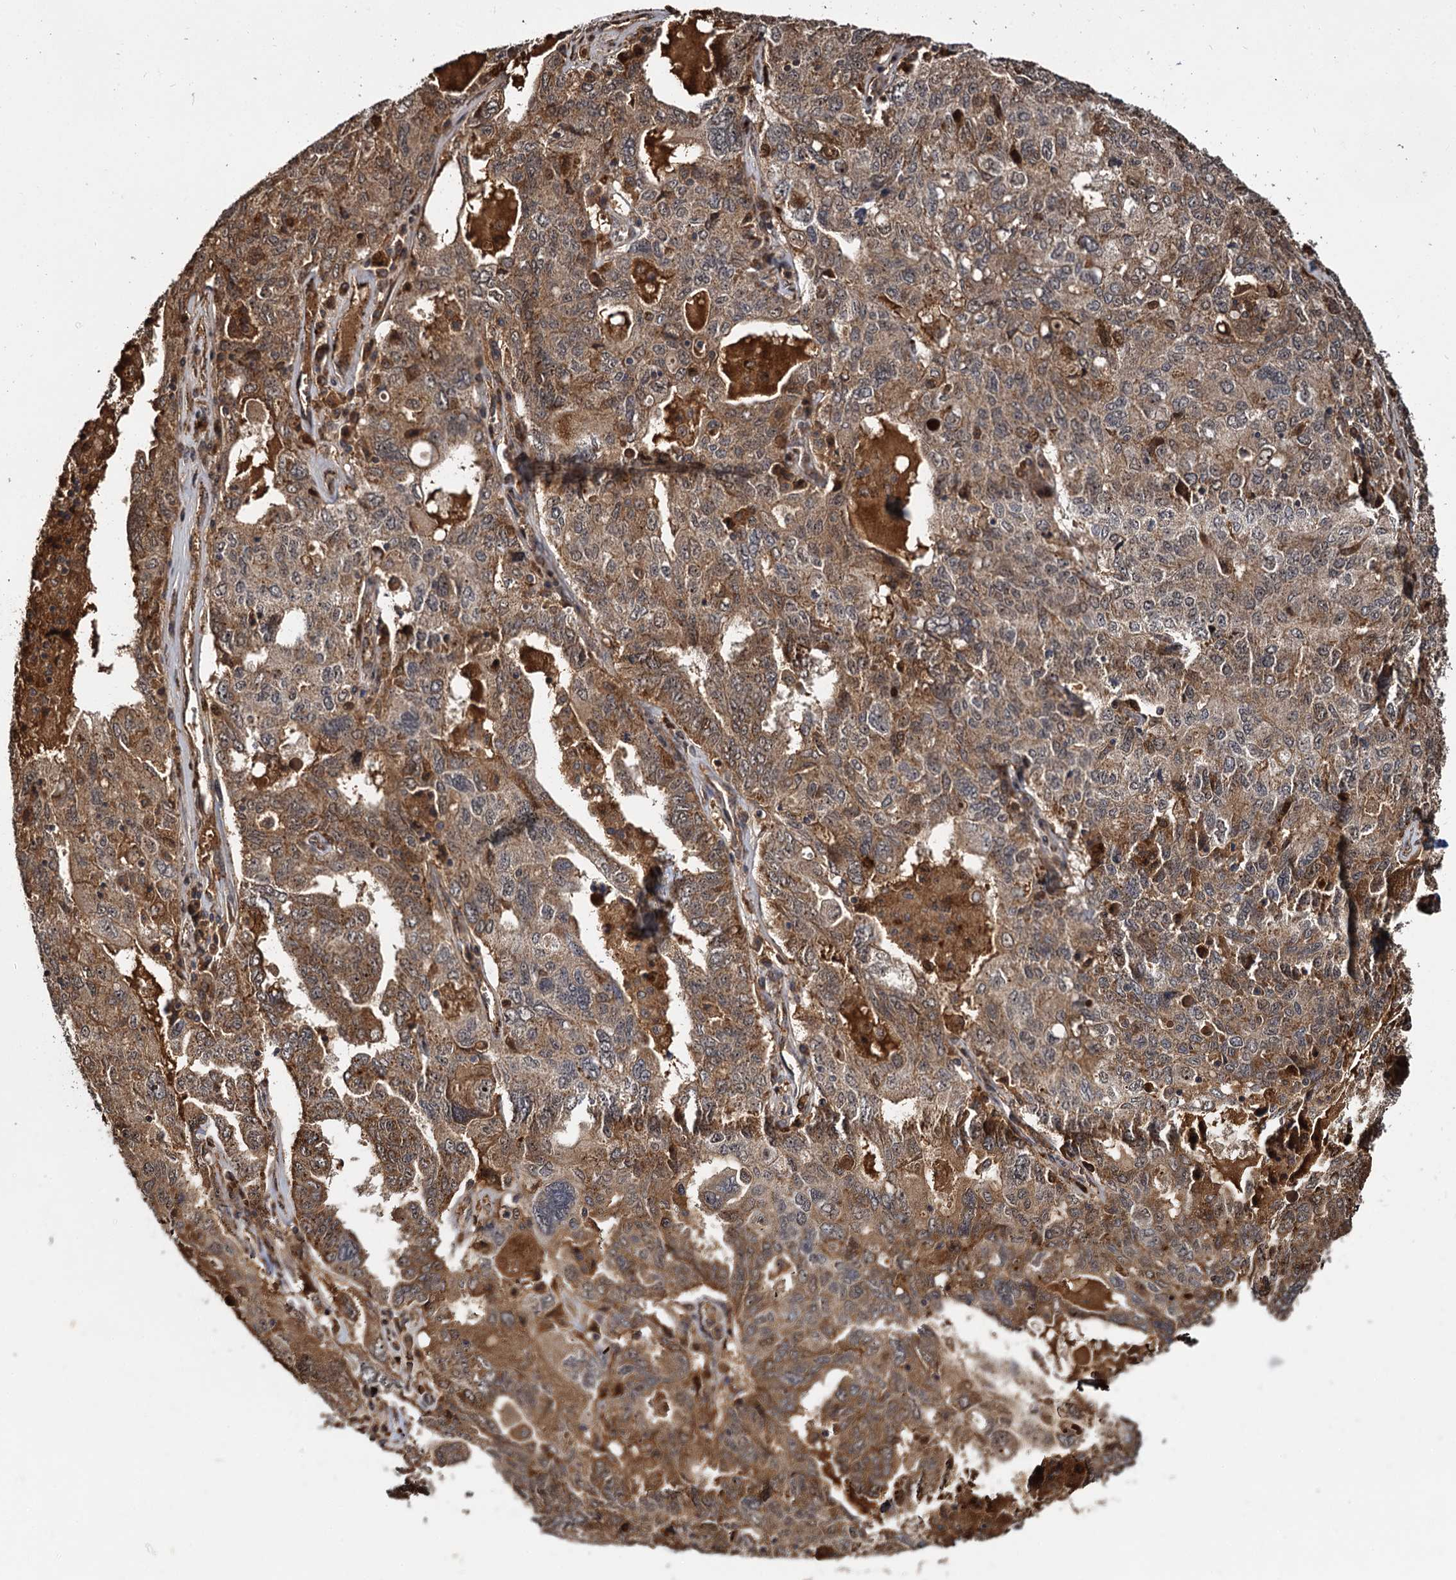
{"staining": {"intensity": "moderate", "quantity": ">75%", "location": "cytoplasmic/membranous"}, "tissue": "ovarian cancer", "cell_type": "Tumor cells", "image_type": "cancer", "snomed": [{"axis": "morphology", "description": "Carcinoma, endometroid"}, {"axis": "topography", "description": "Ovary"}], "caption": "Immunohistochemistry (IHC) photomicrograph of neoplastic tissue: ovarian cancer (endometroid carcinoma) stained using immunohistochemistry (IHC) shows medium levels of moderate protein expression localized specifically in the cytoplasmic/membranous of tumor cells, appearing as a cytoplasmic/membranous brown color.", "gene": "CEP192", "patient": {"sex": "female", "age": 62}}